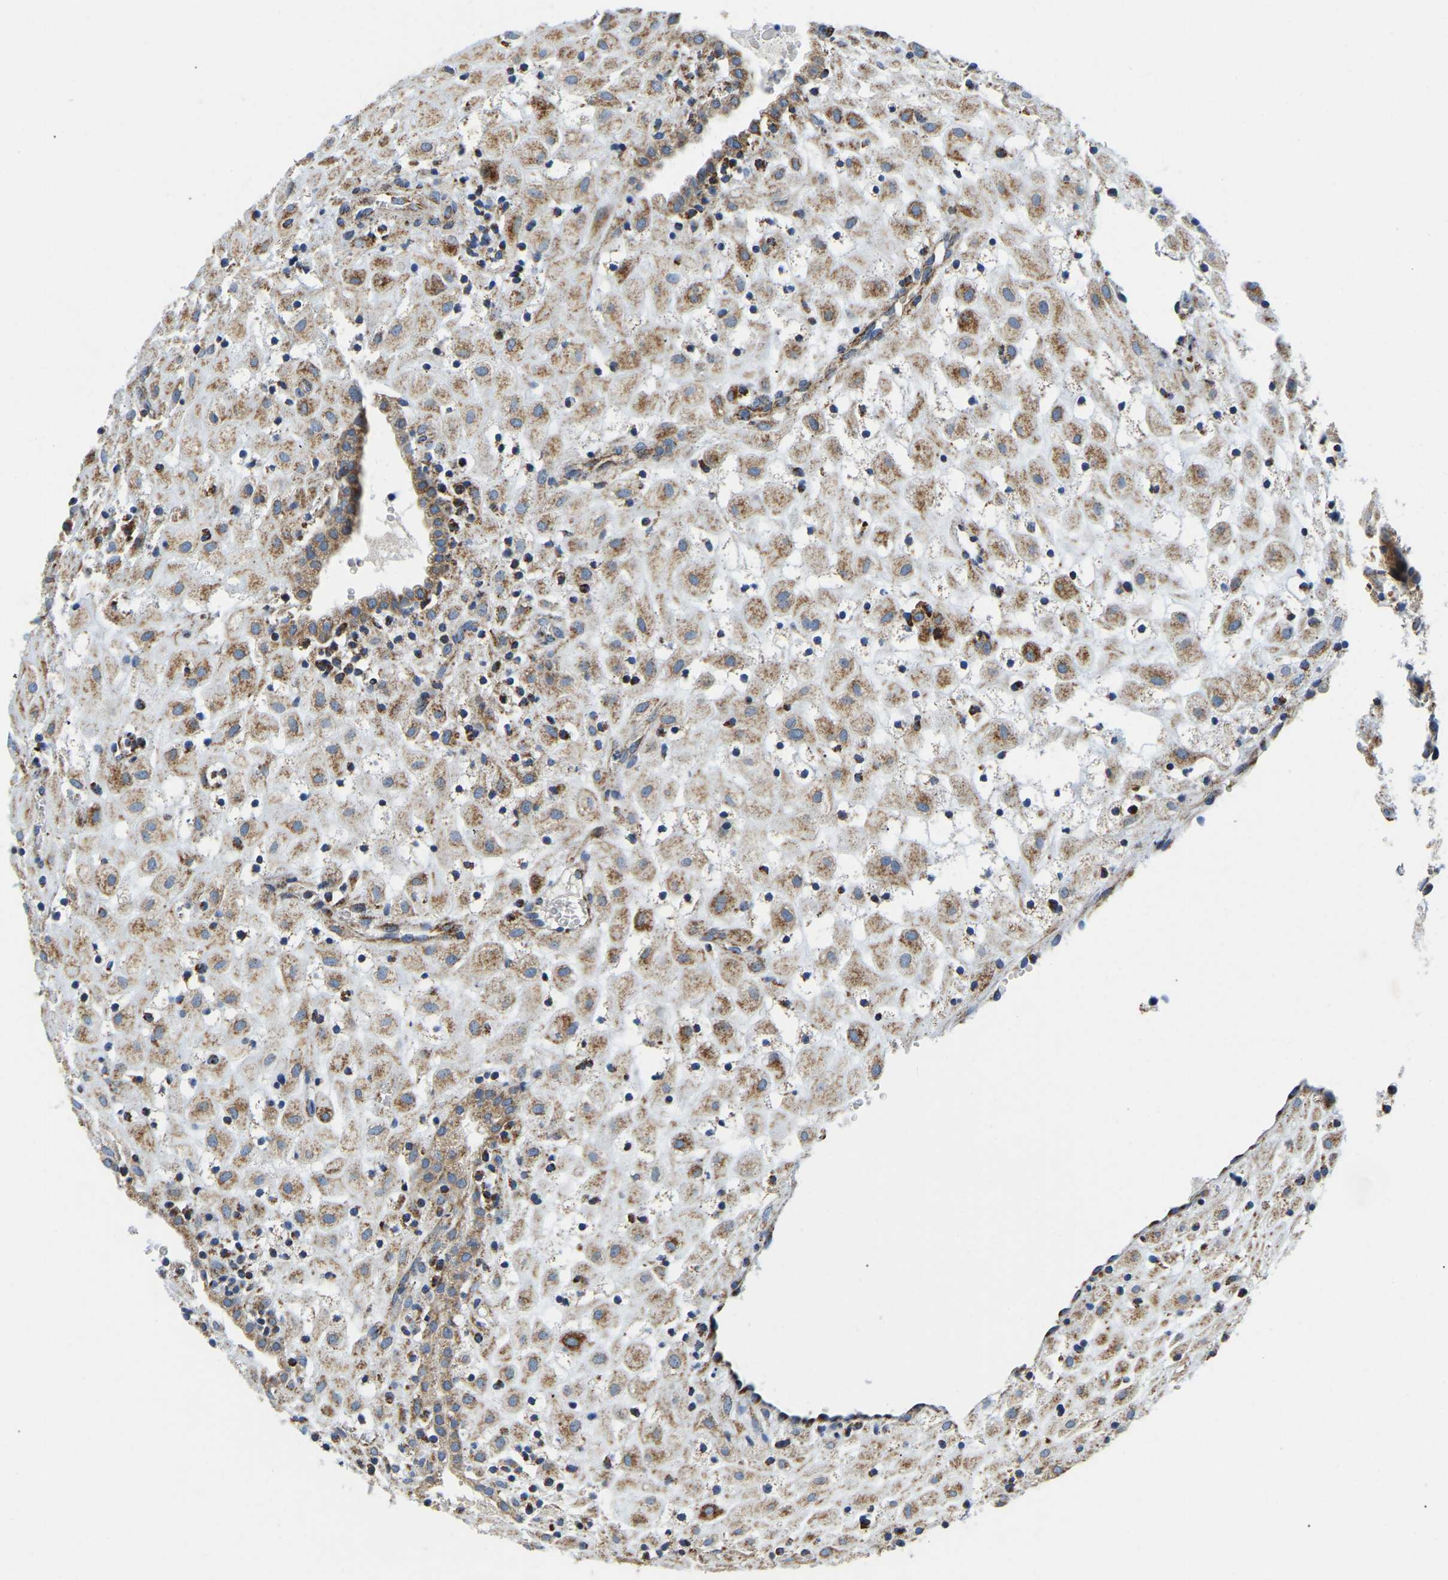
{"staining": {"intensity": "moderate", "quantity": ">75%", "location": "cytoplasmic/membranous"}, "tissue": "placenta", "cell_type": "Decidual cells", "image_type": "normal", "snomed": [{"axis": "morphology", "description": "Normal tissue, NOS"}, {"axis": "topography", "description": "Placenta"}], "caption": "This histopathology image displays immunohistochemistry (IHC) staining of normal placenta, with medium moderate cytoplasmic/membranous positivity in approximately >75% of decidual cells.", "gene": "SFXN1", "patient": {"sex": "female", "age": 18}}